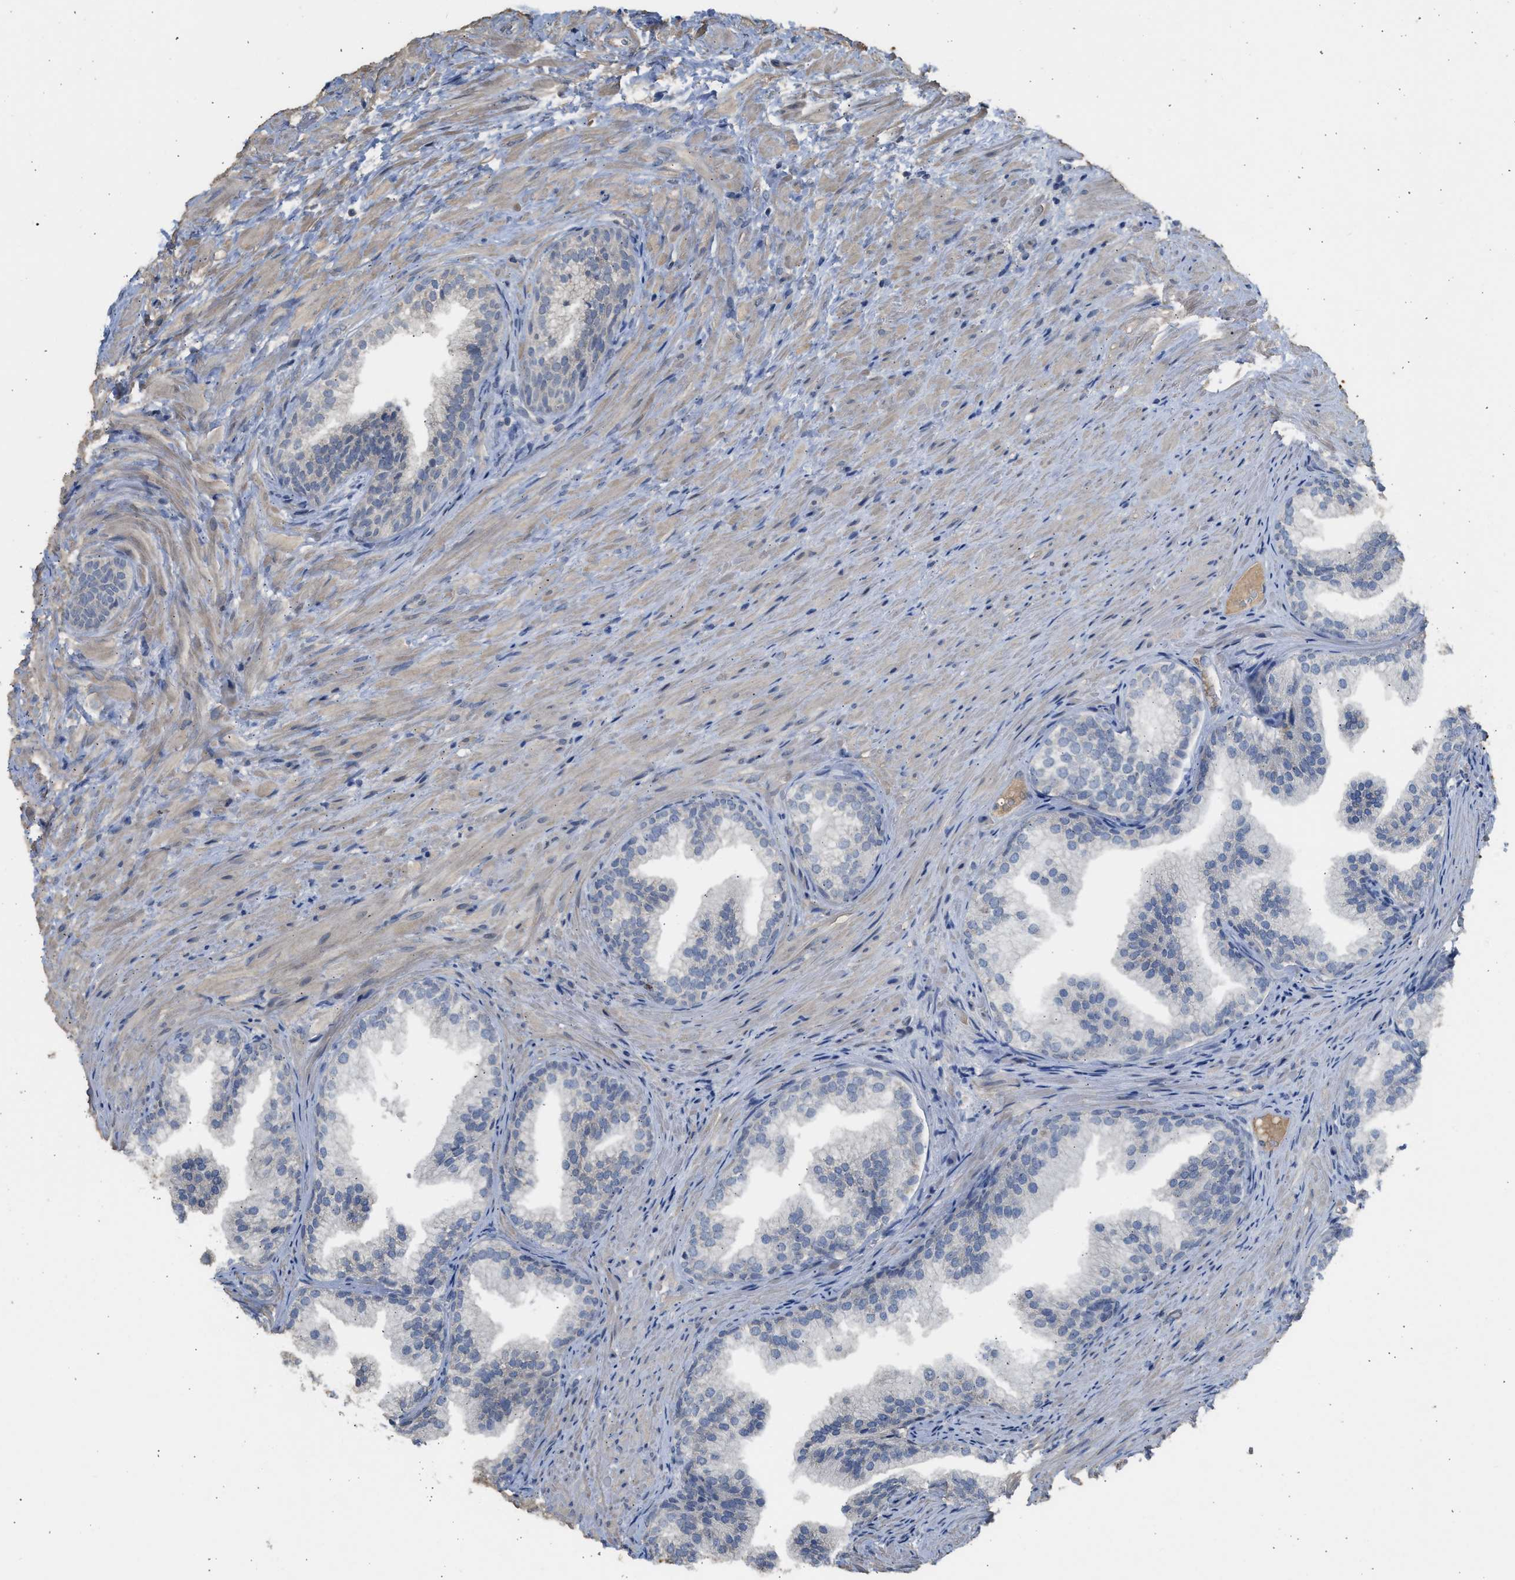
{"staining": {"intensity": "negative", "quantity": "none", "location": "none"}, "tissue": "prostate", "cell_type": "Glandular cells", "image_type": "normal", "snomed": [{"axis": "morphology", "description": "Normal tissue, NOS"}, {"axis": "topography", "description": "Prostate"}], "caption": "High power microscopy micrograph of an immunohistochemistry (IHC) histopathology image of benign prostate, revealing no significant positivity in glandular cells.", "gene": "SULT2A1", "patient": {"sex": "male", "age": 76}}